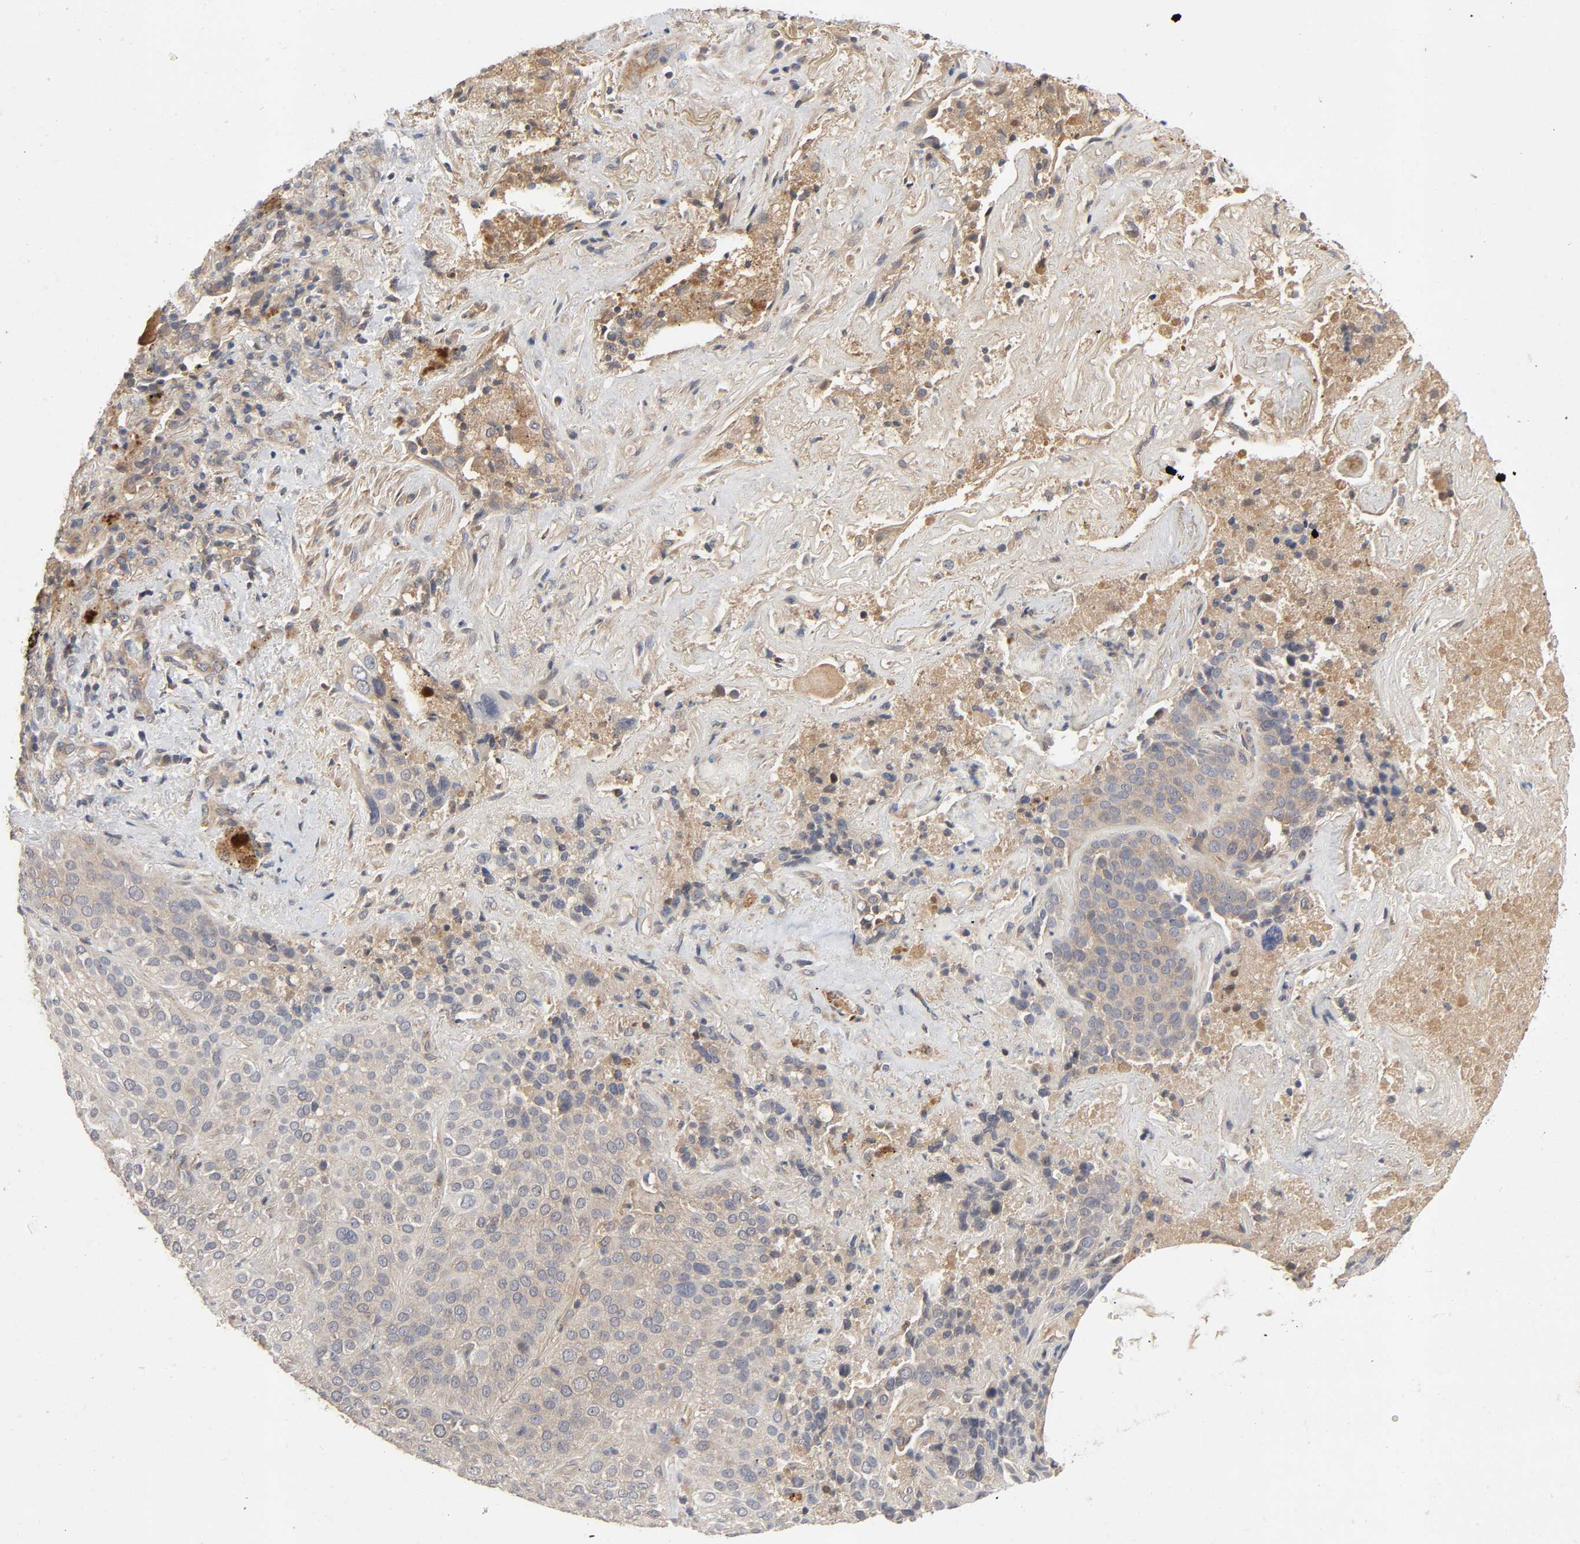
{"staining": {"intensity": "moderate", "quantity": ">75%", "location": "cytoplasmic/membranous"}, "tissue": "lung cancer", "cell_type": "Tumor cells", "image_type": "cancer", "snomed": [{"axis": "morphology", "description": "Squamous cell carcinoma, NOS"}, {"axis": "topography", "description": "Lung"}], "caption": "A photomicrograph of lung cancer (squamous cell carcinoma) stained for a protein reveals moderate cytoplasmic/membranous brown staining in tumor cells.", "gene": "CPB2", "patient": {"sex": "male", "age": 54}}